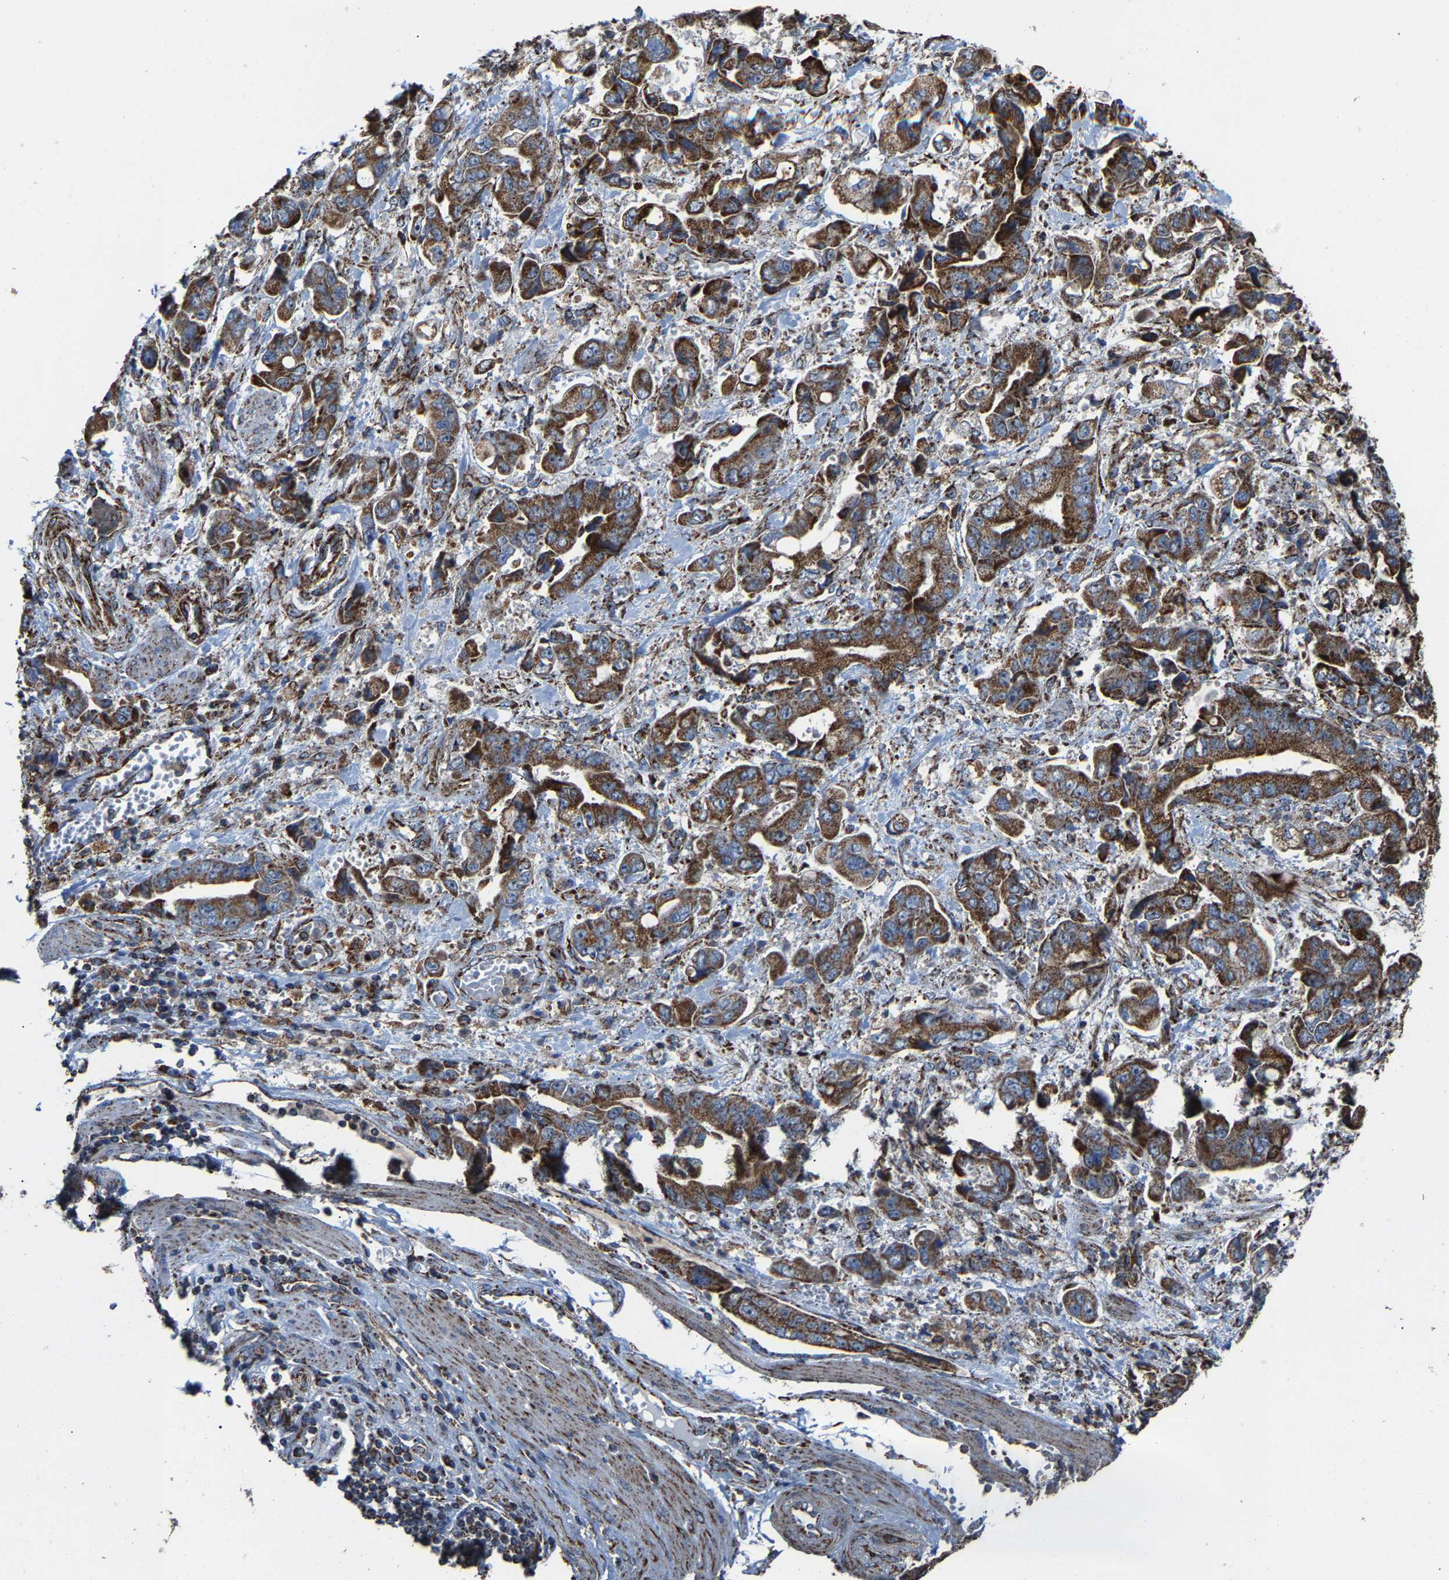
{"staining": {"intensity": "strong", "quantity": ">75%", "location": "cytoplasmic/membranous"}, "tissue": "stomach cancer", "cell_type": "Tumor cells", "image_type": "cancer", "snomed": [{"axis": "morphology", "description": "Normal tissue, NOS"}, {"axis": "morphology", "description": "Adenocarcinoma, NOS"}, {"axis": "topography", "description": "Stomach"}], "caption": "Immunohistochemical staining of stomach cancer (adenocarcinoma) shows high levels of strong cytoplasmic/membranous protein staining in approximately >75% of tumor cells.", "gene": "NDUFV3", "patient": {"sex": "male", "age": 62}}